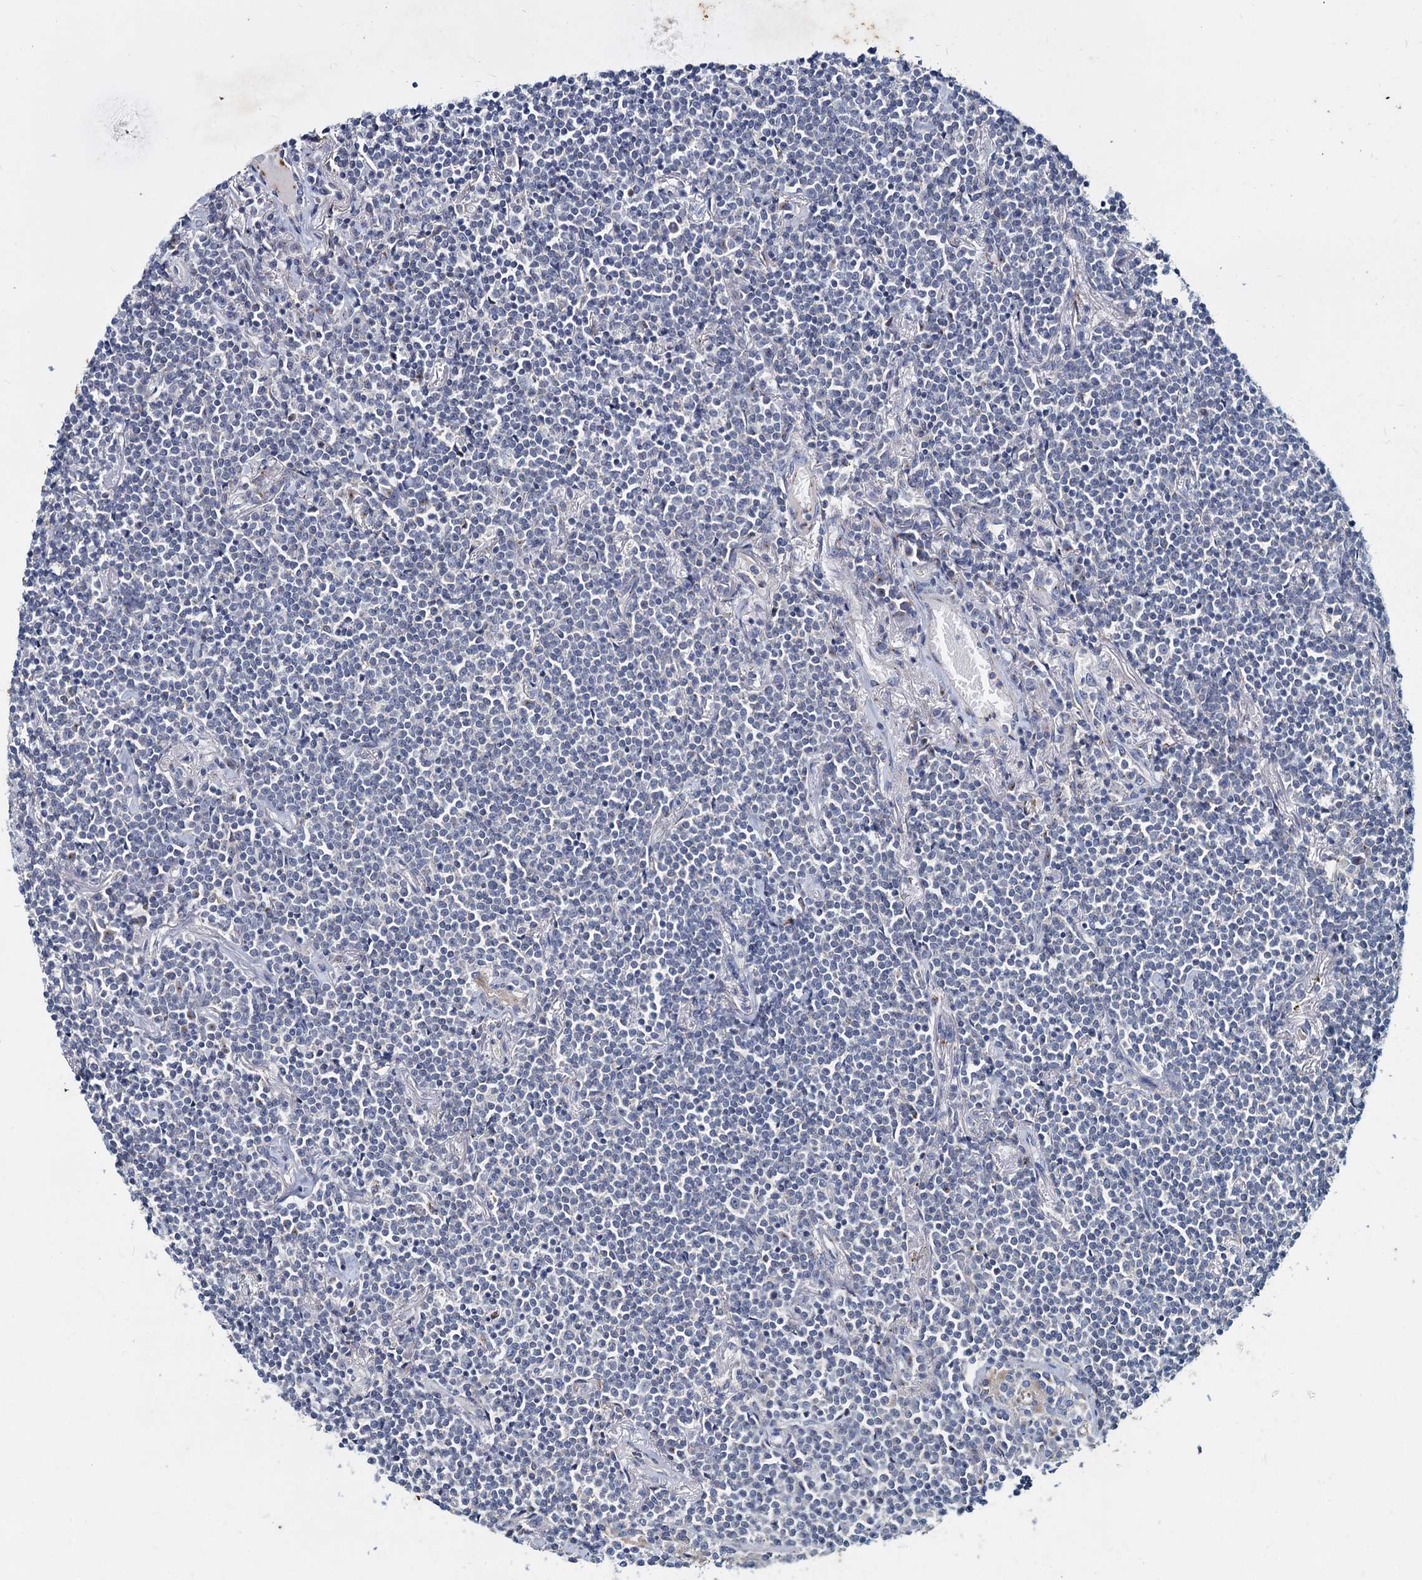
{"staining": {"intensity": "negative", "quantity": "none", "location": "none"}, "tissue": "lymphoma", "cell_type": "Tumor cells", "image_type": "cancer", "snomed": [{"axis": "morphology", "description": "Malignant lymphoma, non-Hodgkin's type, Low grade"}, {"axis": "topography", "description": "Lung"}], "caption": "Immunohistochemistry (IHC) photomicrograph of neoplastic tissue: human lymphoma stained with DAB exhibits no significant protein staining in tumor cells.", "gene": "AGBL4", "patient": {"sex": "female", "age": 71}}